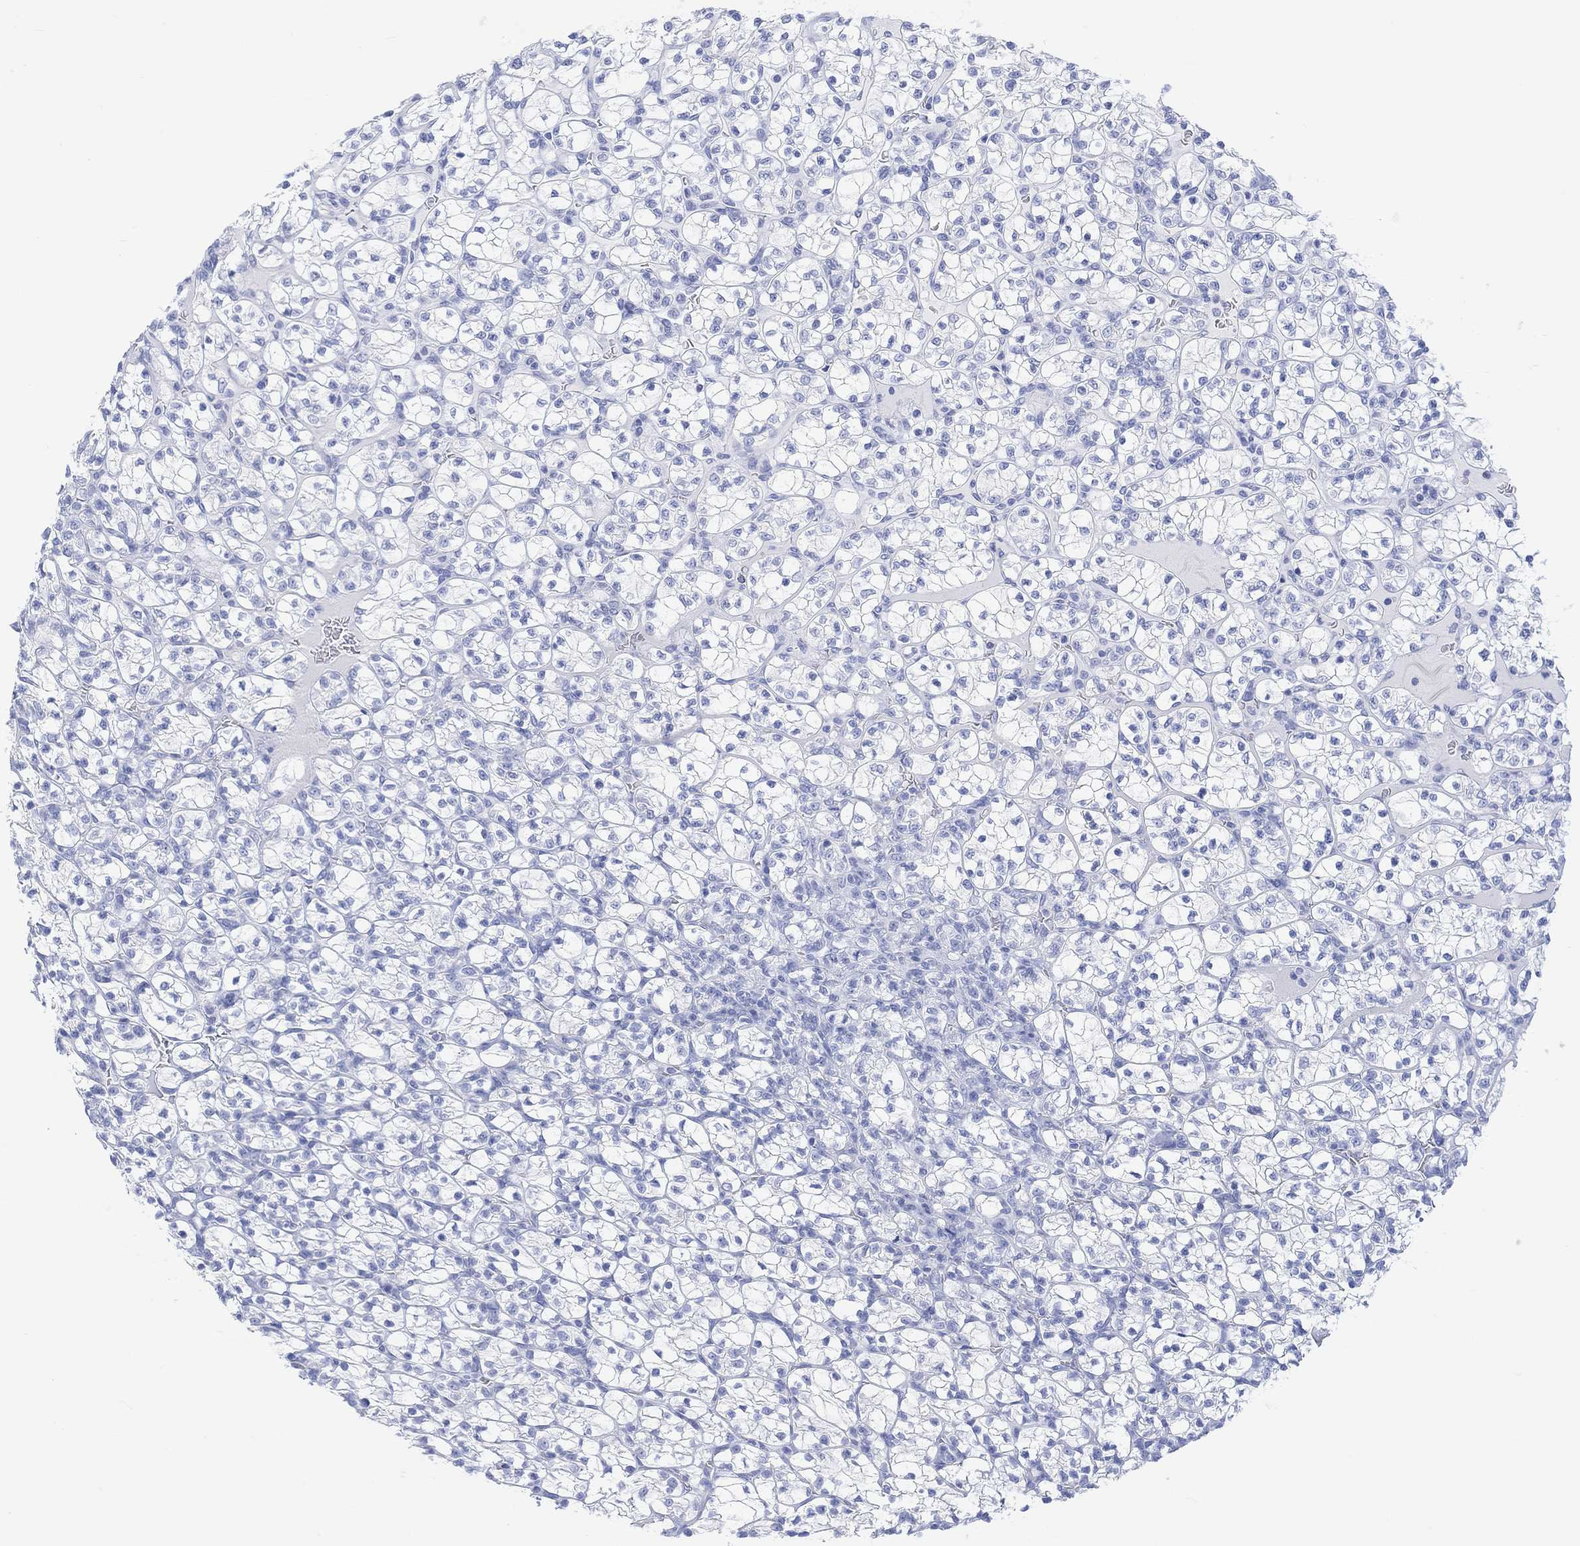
{"staining": {"intensity": "negative", "quantity": "none", "location": "none"}, "tissue": "renal cancer", "cell_type": "Tumor cells", "image_type": "cancer", "snomed": [{"axis": "morphology", "description": "Adenocarcinoma, NOS"}, {"axis": "topography", "description": "Kidney"}], "caption": "DAB immunohistochemical staining of human renal cancer exhibits no significant staining in tumor cells.", "gene": "CALCA", "patient": {"sex": "female", "age": 89}}